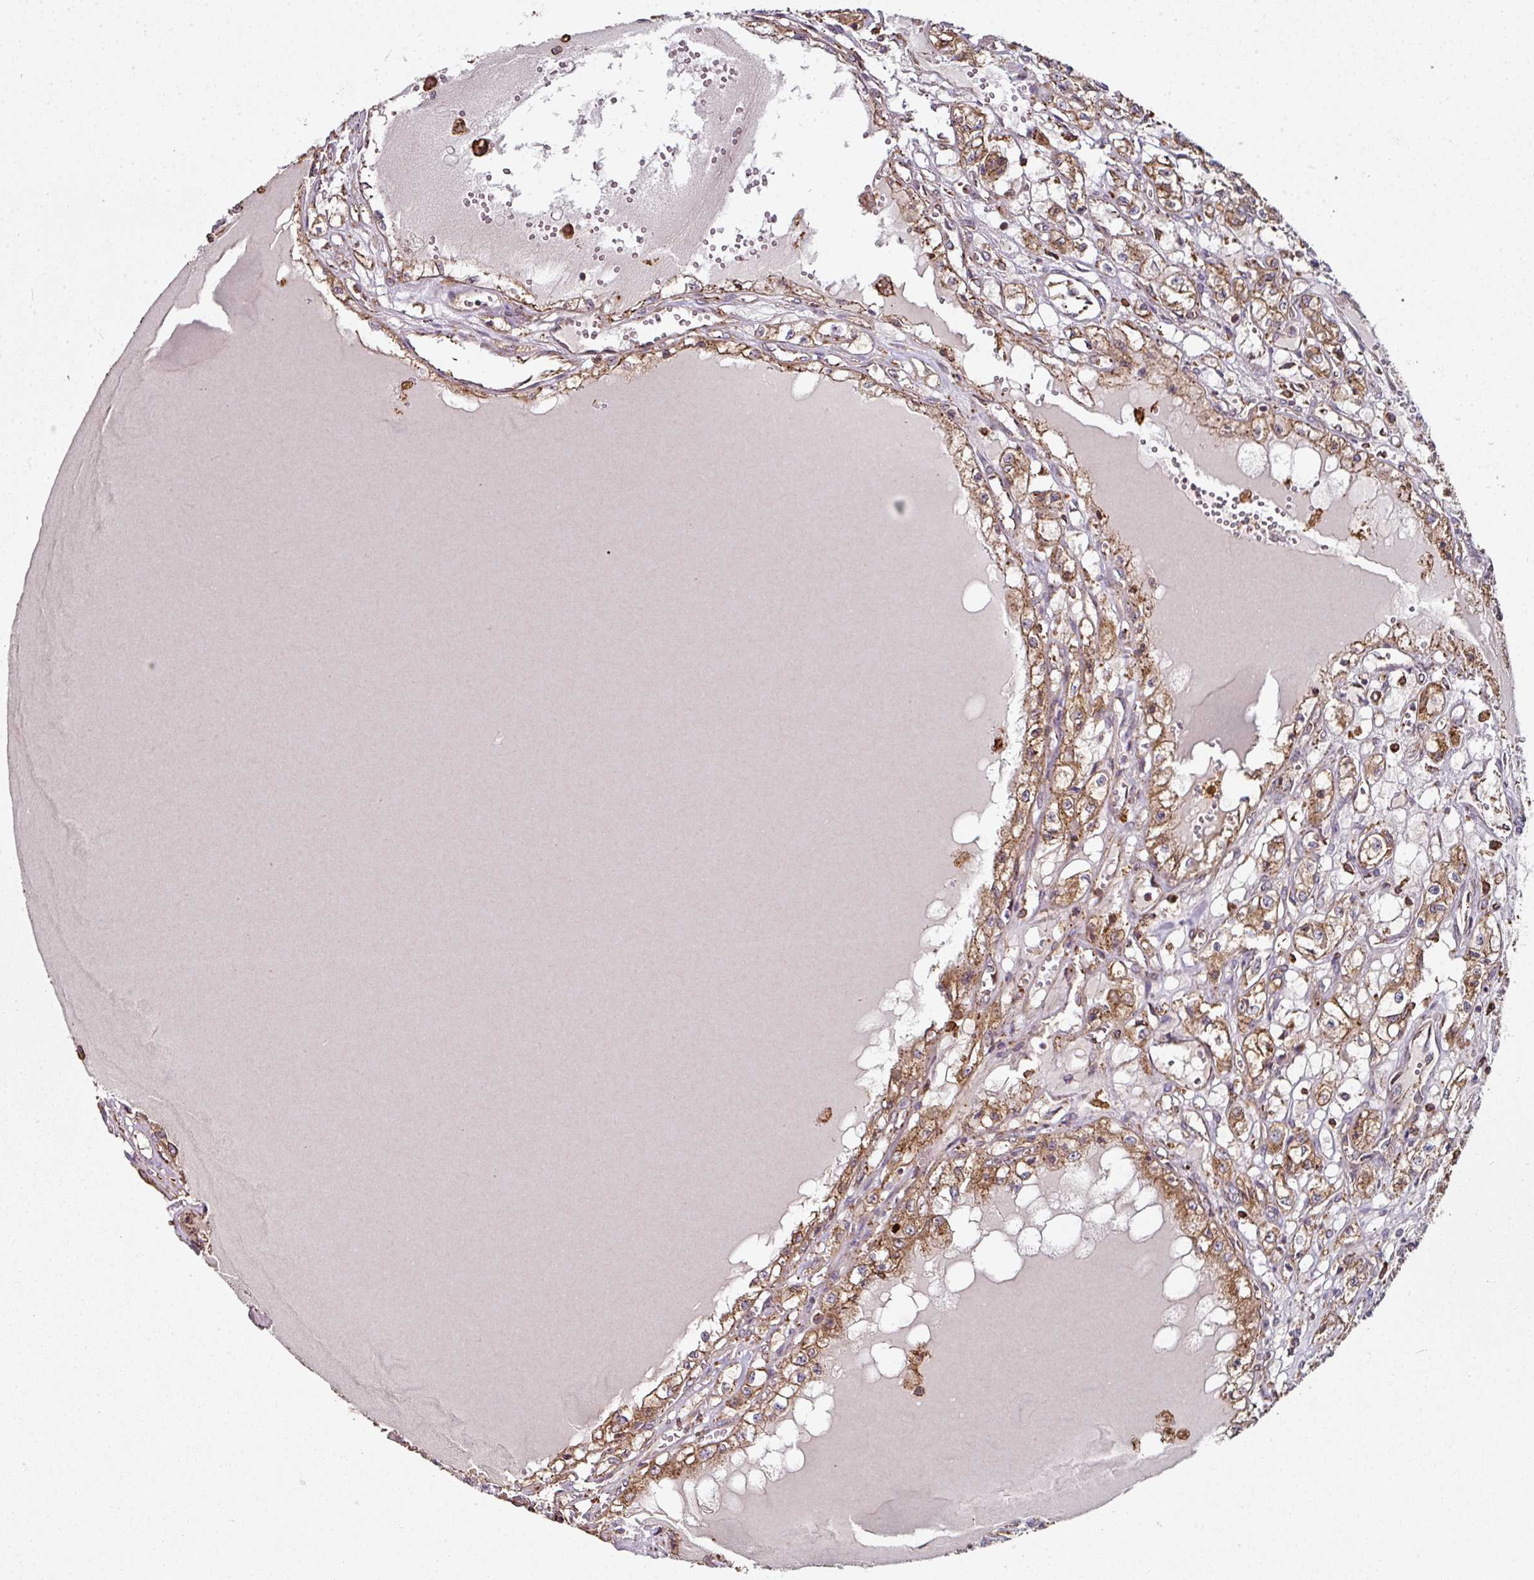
{"staining": {"intensity": "moderate", "quantity": ">75%", "location": "cytoplasmic/membranous"}, "tissue": "renal cancer", "cell_type": "Tumor cells", "image_type": "cancer", "snomed": [{"axis": "morphology", "description": "Adenocarcinoma, NOS"}, {"axis": "topography", "description": "Kidney"}], "caption": "A medium amount of moderate cytoplasmic/membranous positivity is present in approximately >75% of tumor cells in renal adenocarcinoma tissue.", "gene": "FAT4", "patient": {"sex": "male", "age": 56}}